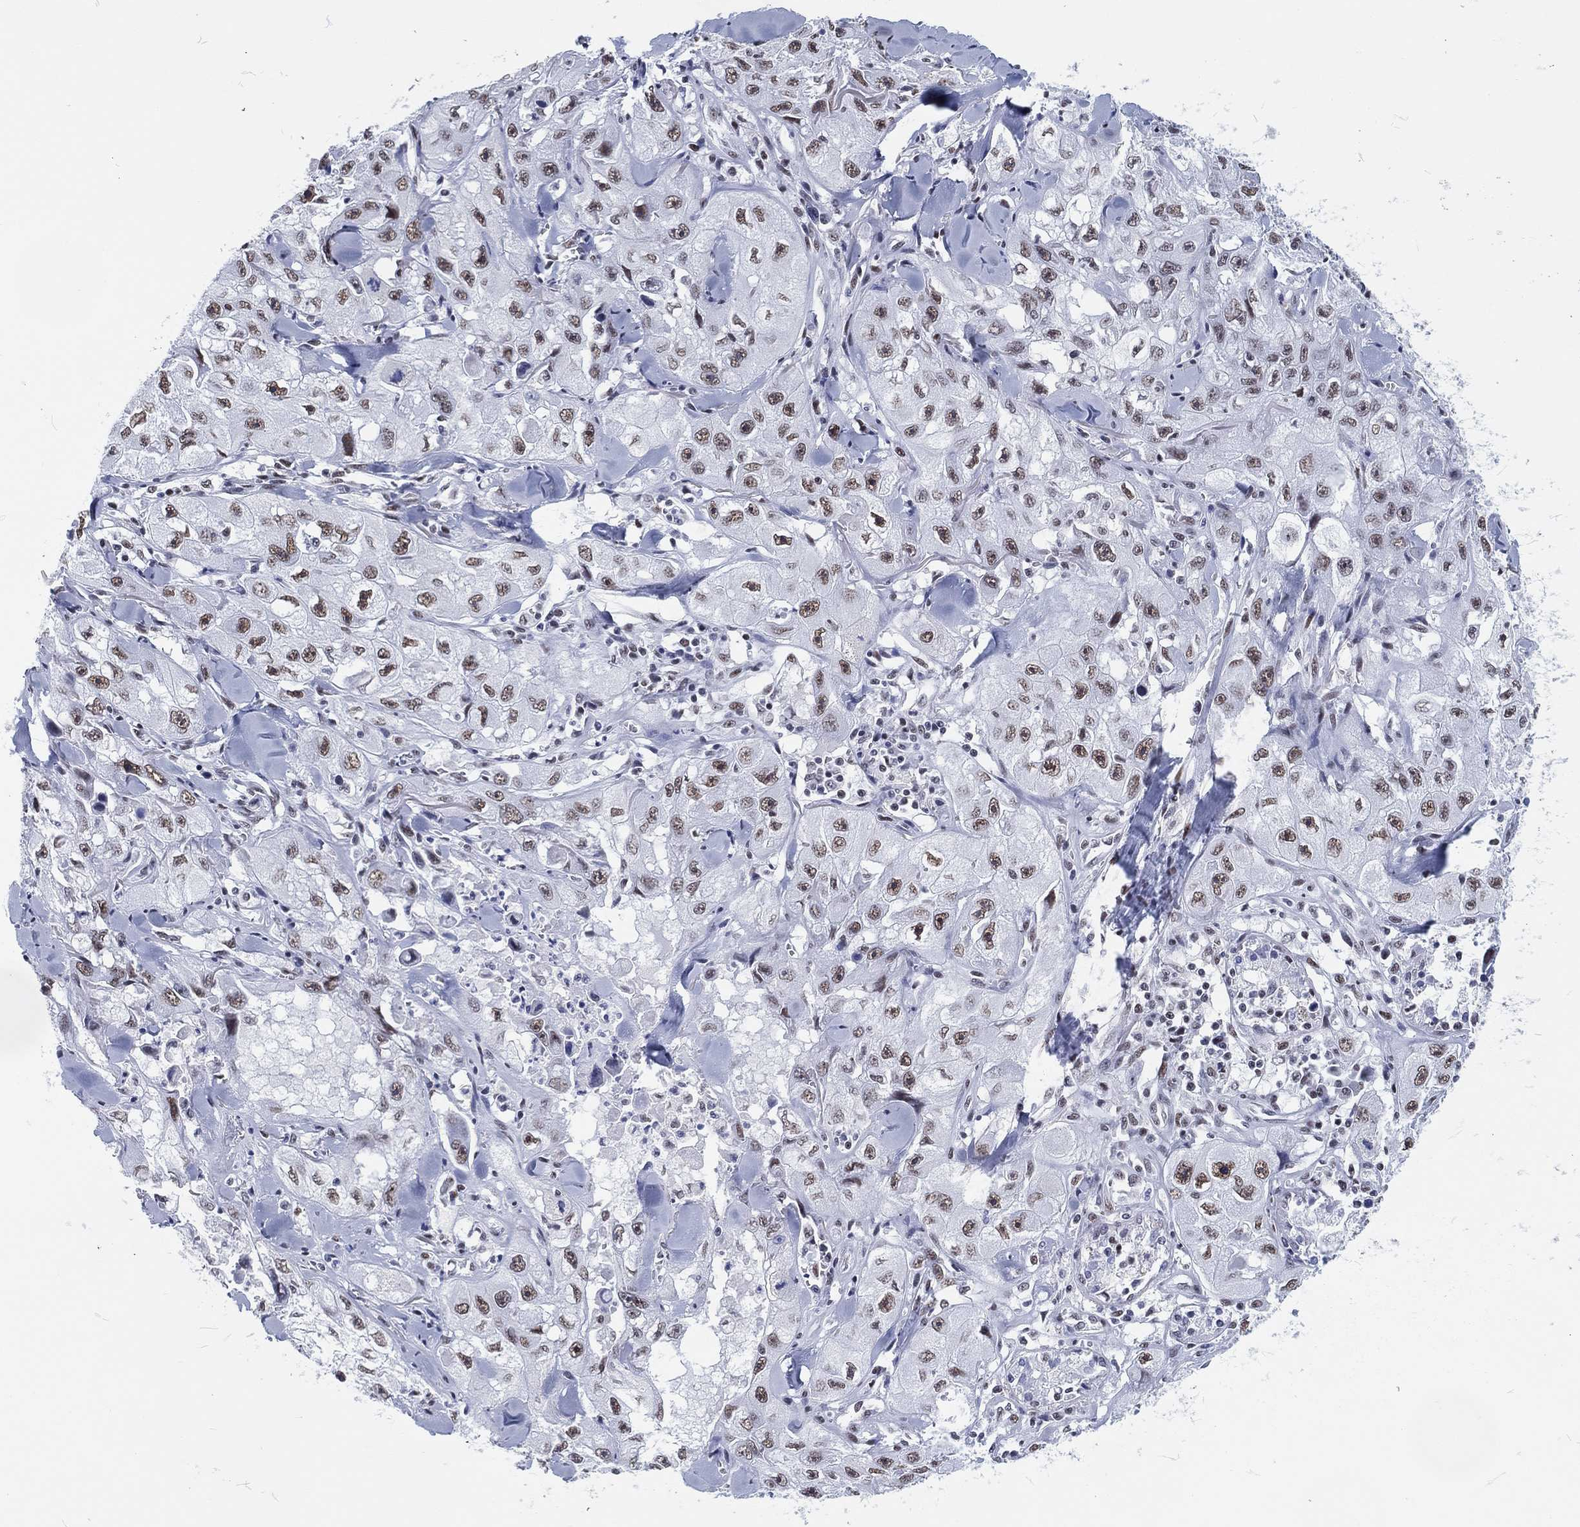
{"staining": {"intensity": "moderate", "quantity": "25%-75%", "location": "nuclear"}, "tissue": "skin cancer", "cell_type": "Tumor cells", "image_type": "cancer", "snomed": [{"axis": "morphology", "description": "Squamous cell carcinoma, NOS"}, {"axis": "topography", "description": "Skin"}, {"axis": "topography", "description": "Subcutis"}], "caption": "Tumor cells show moderate nuclear expression in about 25%-75% of cells in squamous cell carcinoma (skin). The staining was performed using DAB, with brown indicating positive protein expression. Nuclei are stained blue with hematoxylin.", "gene": "MAPK8IP1", "patient": {"sex": "male", "age": 73}}